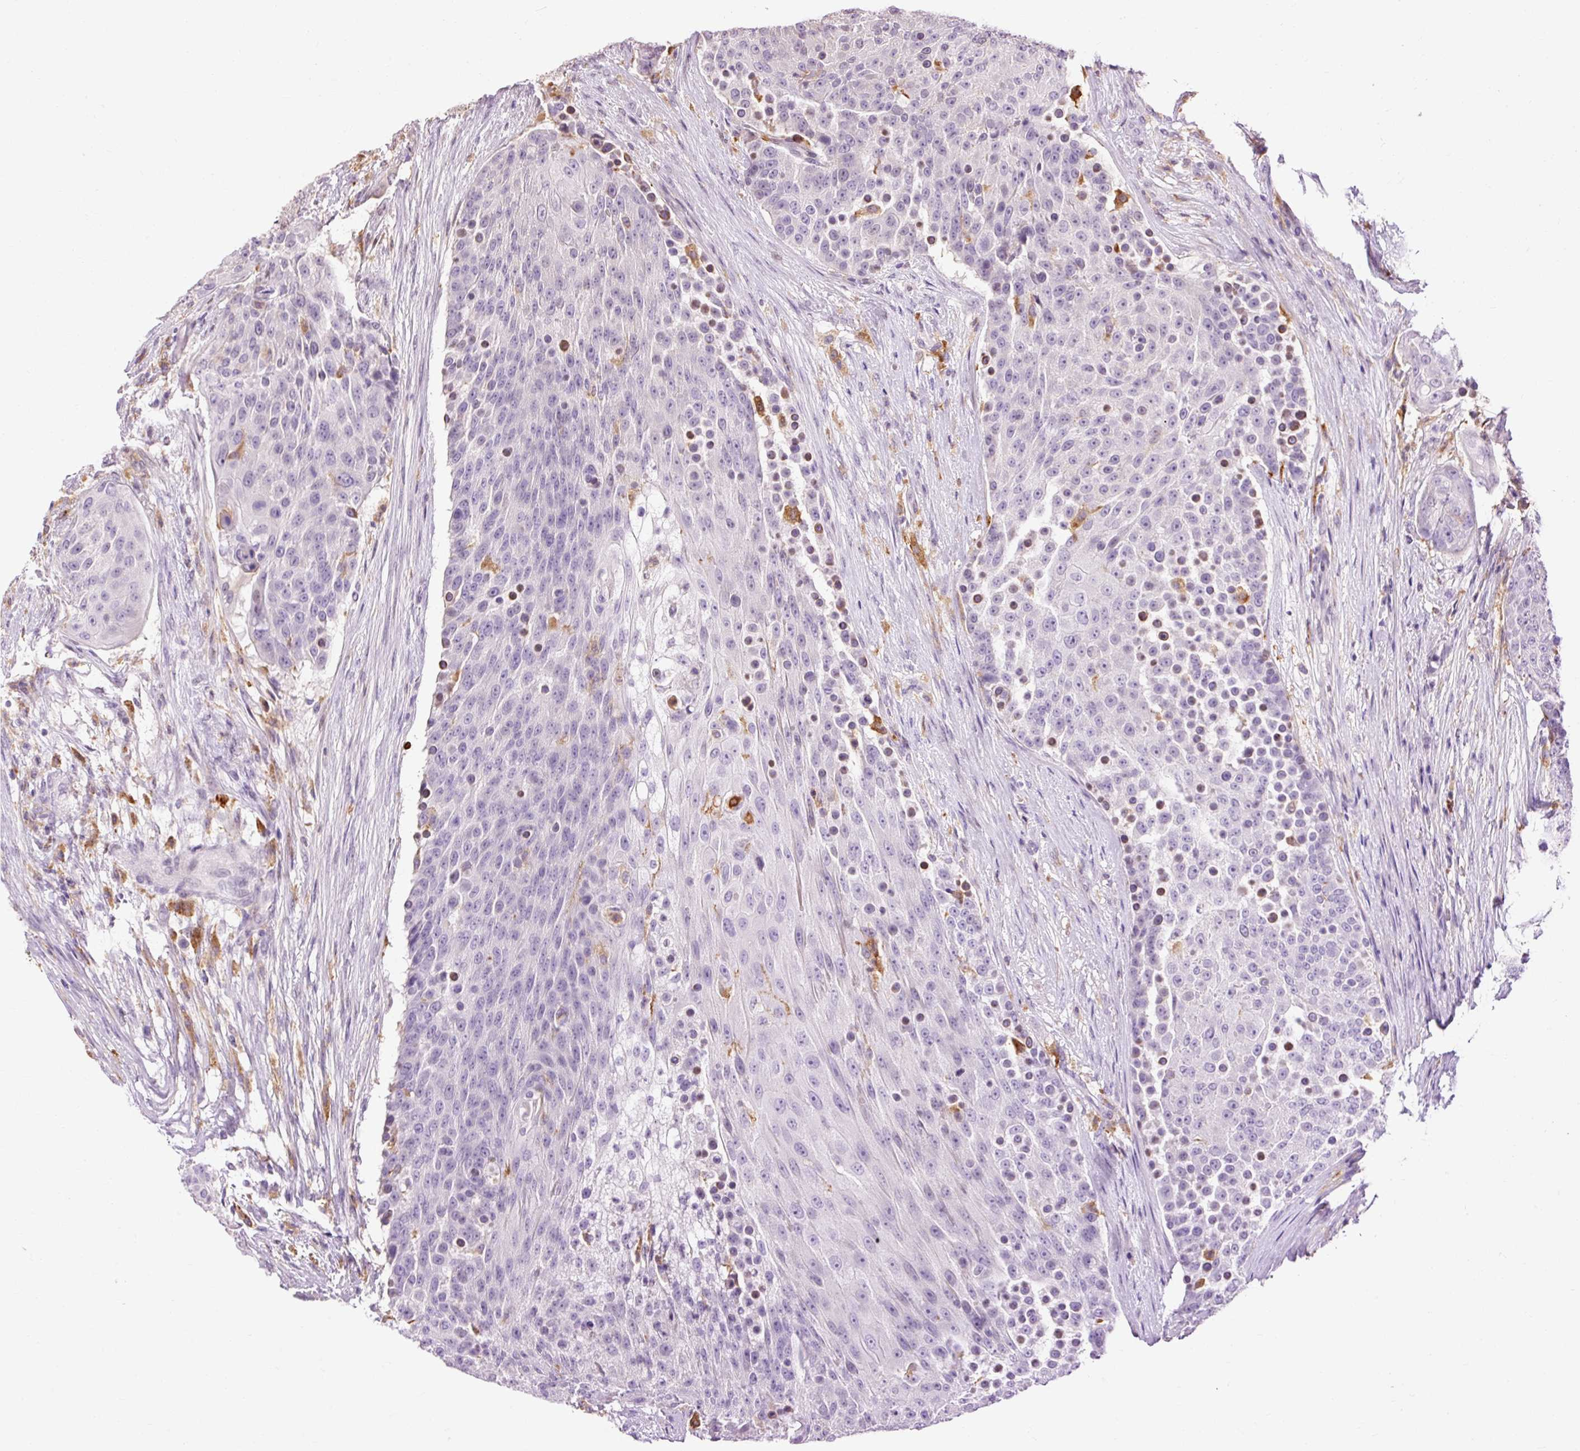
{"staining": {"intensity": "negative", "quantity": "none", "location": "none"}, "tissue": "urothelial cancer", "cell_type": "Tumor cells", "image_type": "cancer", "snomed": [{"axis": "morphology", "description": "Urothelial carcinoma, High grade"}, {"axis": "topography", "description": "Urinary bladder"}], "caption": "There is no significant staining in tumor cells of urothelial cancer. (DAB IHC, high magnification).", "gene": "LY86", "patient": {"sex": "female", "age": 63}}